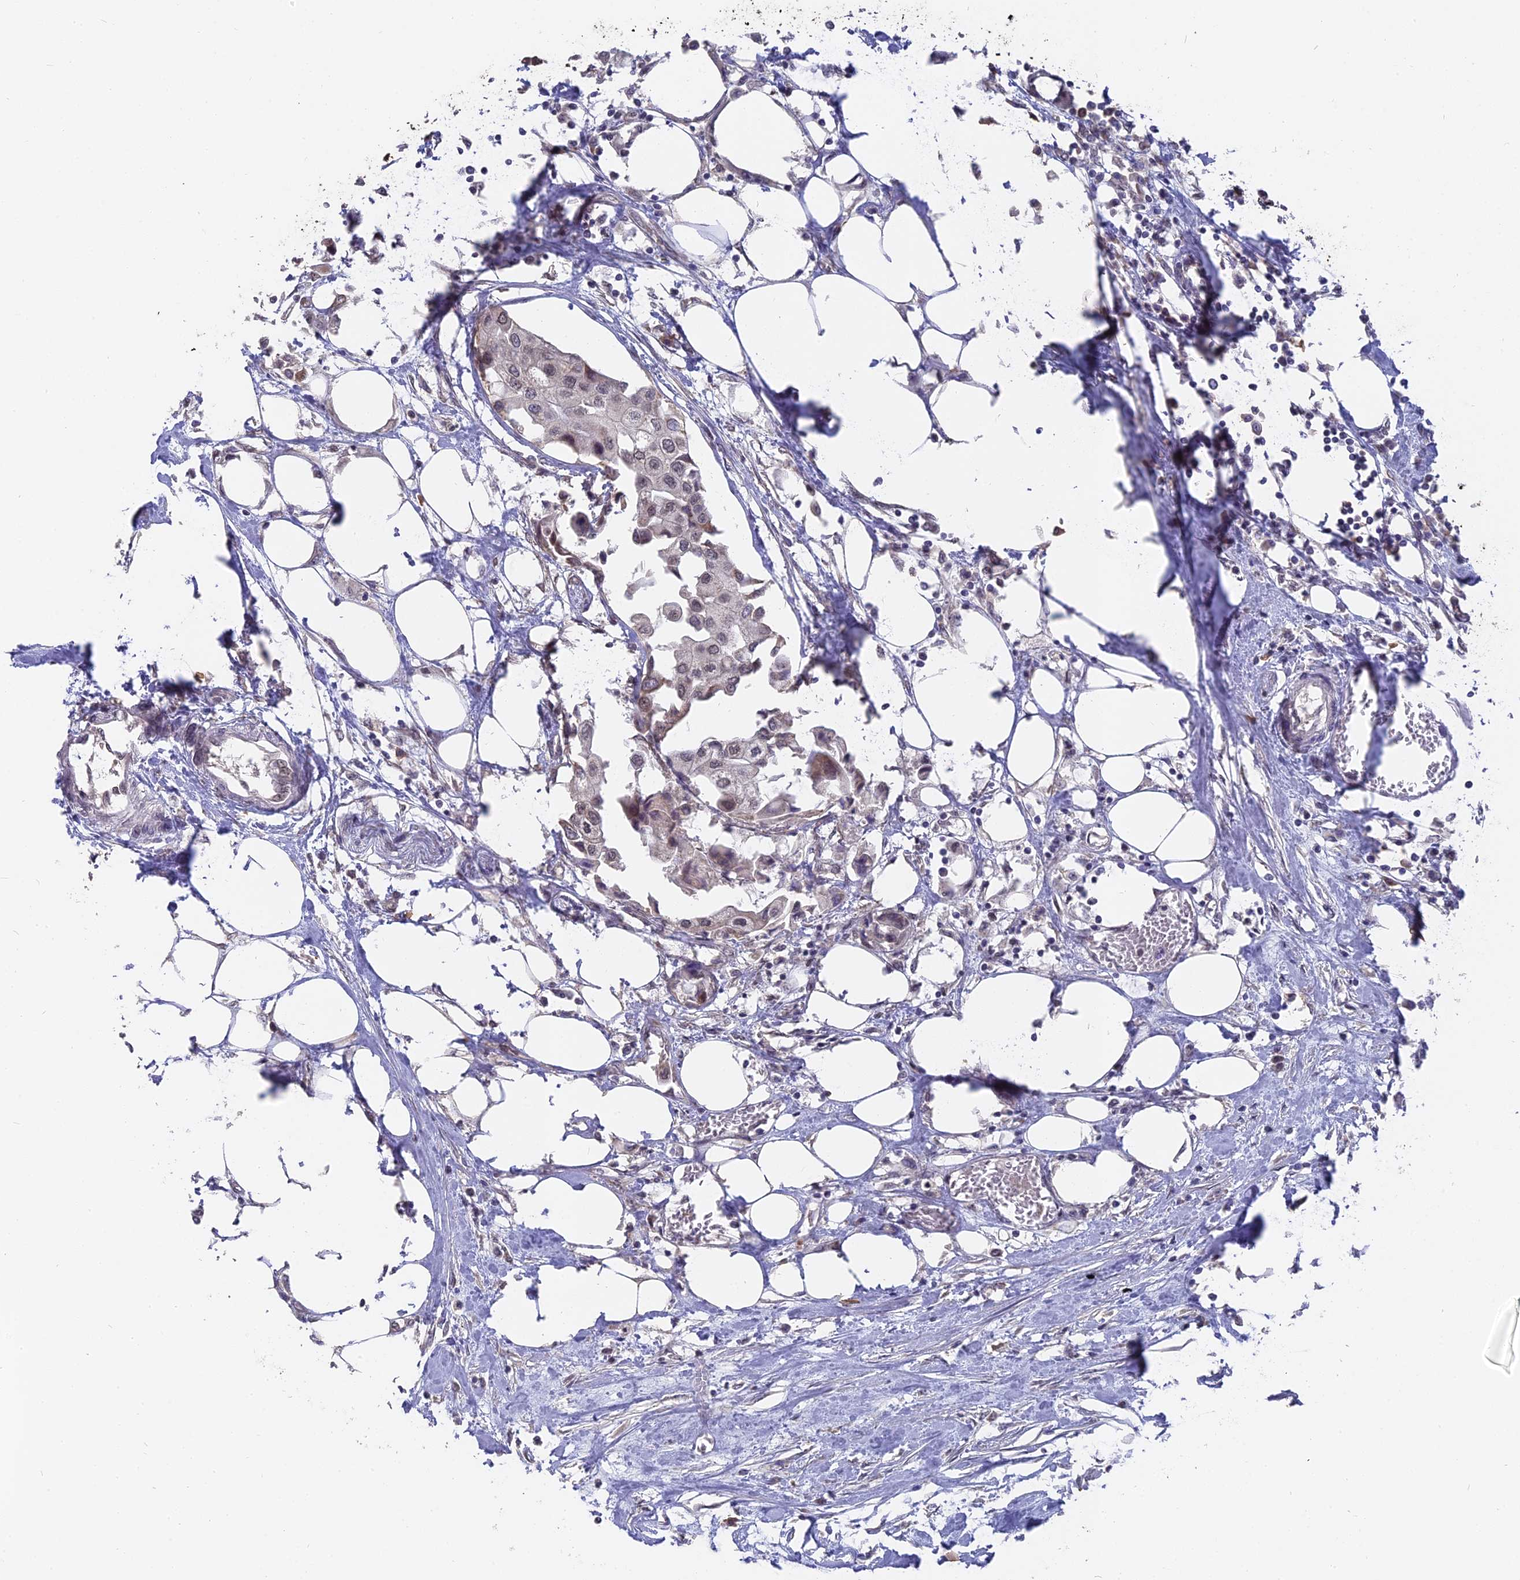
{"staining": {"intensity": "negative", "quantity": "none", "location": "none"}, "tissue": "urothelial cancer", "cell_type": "Tumor cells", "image_type": "cancer", "snomed": [{"axis": "morphology", "description": "Urothelial carcinoma, High grade"}, {"axis": "topography", "description": "Urinary bladder"}], "caption": "Immunohistochemical staining of urothelial cancer shows no significant expression in tumor cells.", "gene": "NR1H3", "patient": {"sex": "male", "age": 64}}